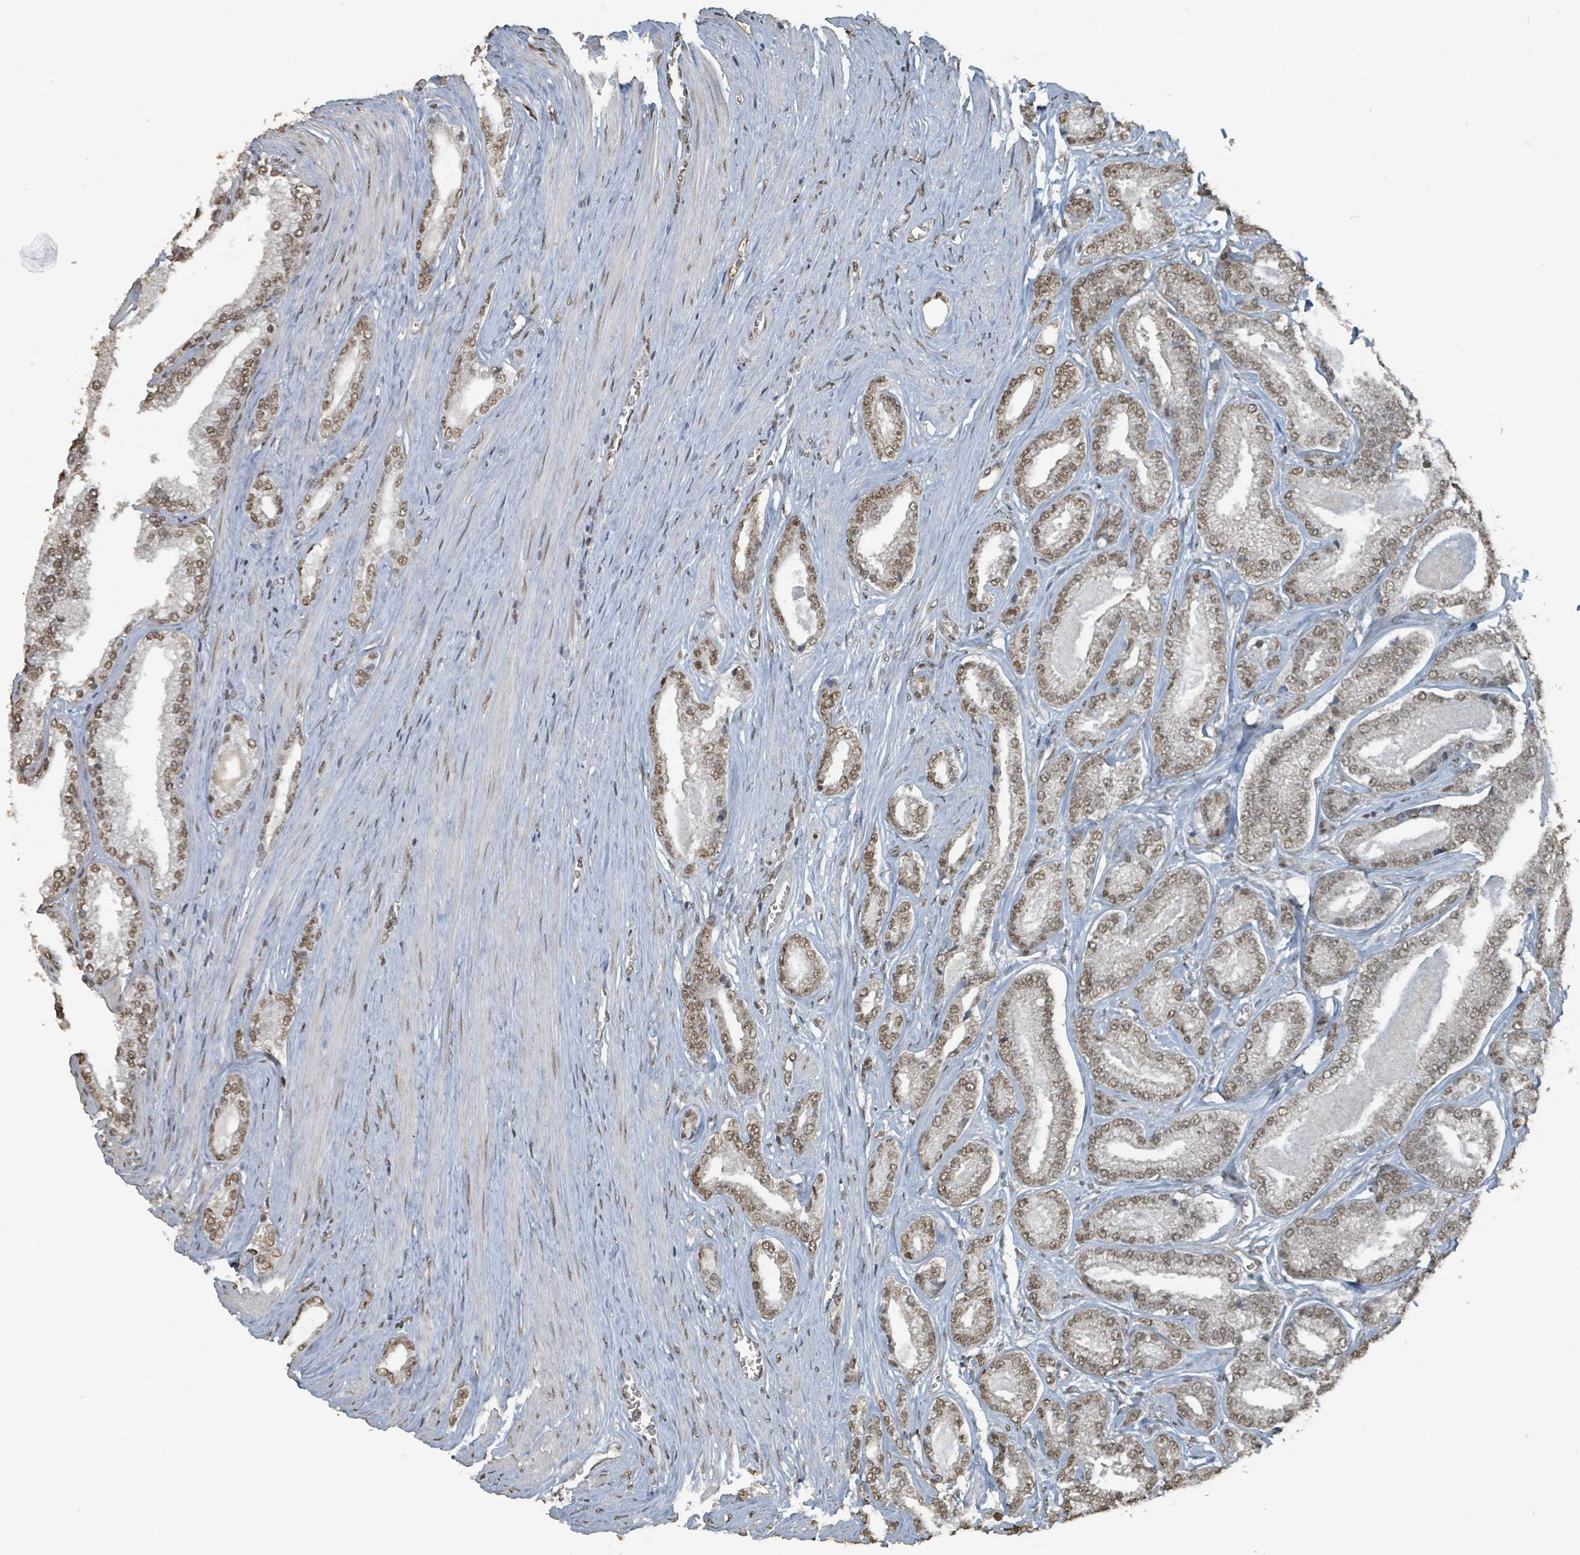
{"staining": {"intensity": "moderate", "quantity": ">75%", "location": "nuclear"}, "tissue": "prostate cancer", "cell_type": "Tumor cells", "image_type": "cancer", "snomed": [{"axis": "morphology", "description": "Adenocarcinoma, NOS"}, {"axis": "topography", "description": "Prostate and seminal vesicle, NOS"}], "caption": "A histopathology image showing moderate nuclear positivity in approximately >75% of tumor cells in prostate cancer, as visualized by brown immunohistochemical staining.", "gene": "PHIP", "patient": {"sex": "male", "age": 76}}